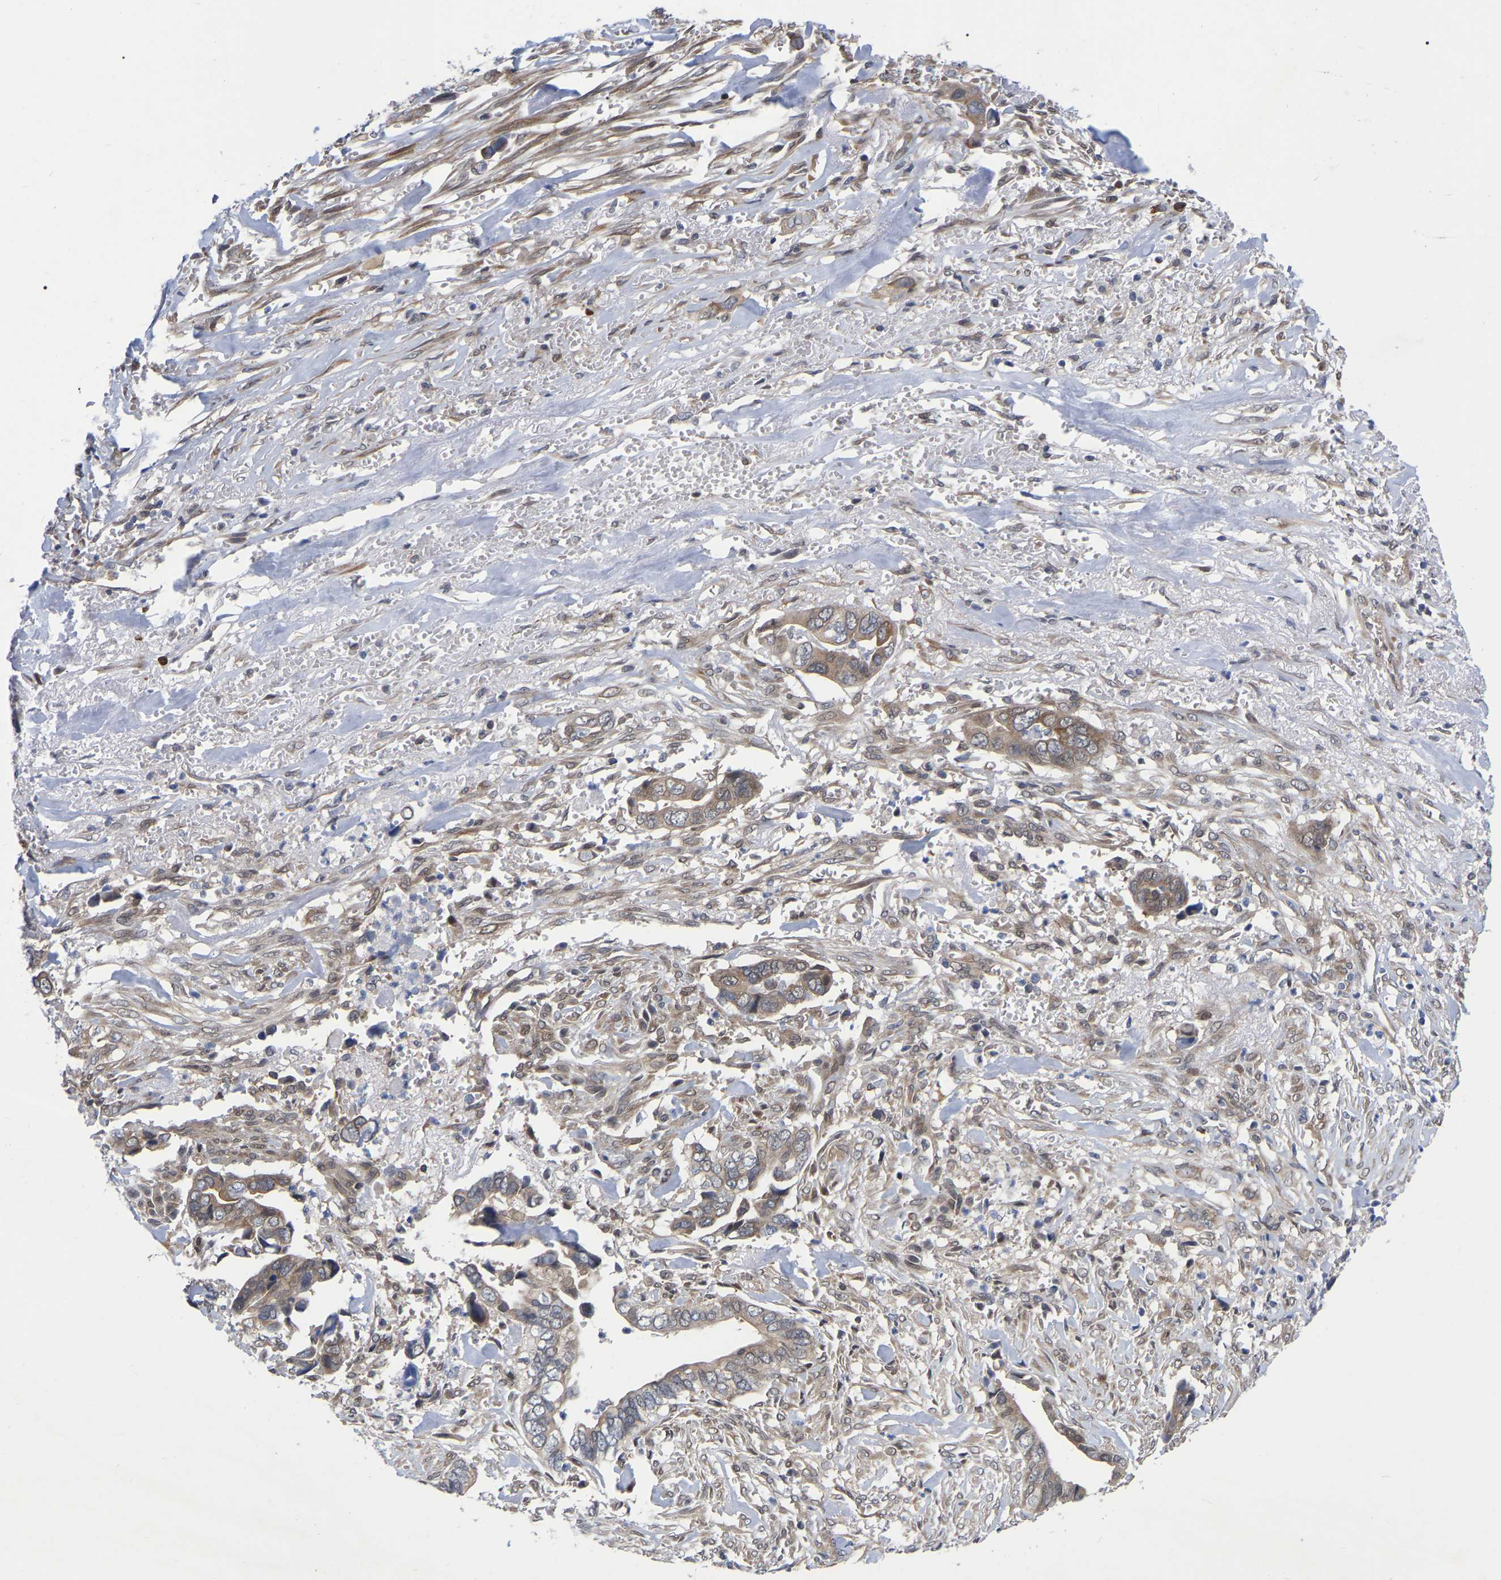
{"staining": {"intensity": "moderate", "quantity": ">75%", "location": "cytoplasmic/membranous"}, "tissue": "liver cancer", "cell_type": "Tumor cells", "image_type": "cancer", "snomed": [{"axis": "morphology", "description": "Cholangiocarcinoma"}, {"axis": "topography", "description": "Liver"}], "caption": "There is medium levels of moderate cytoplasmic/membranous expression in tumor cells of liver cancer (cholangiocarcinoma), as demonstrated by immunohistochemical staining (brown color).", "gene": "UBE4B", "patient": {"sex": "female", "age": 79}}